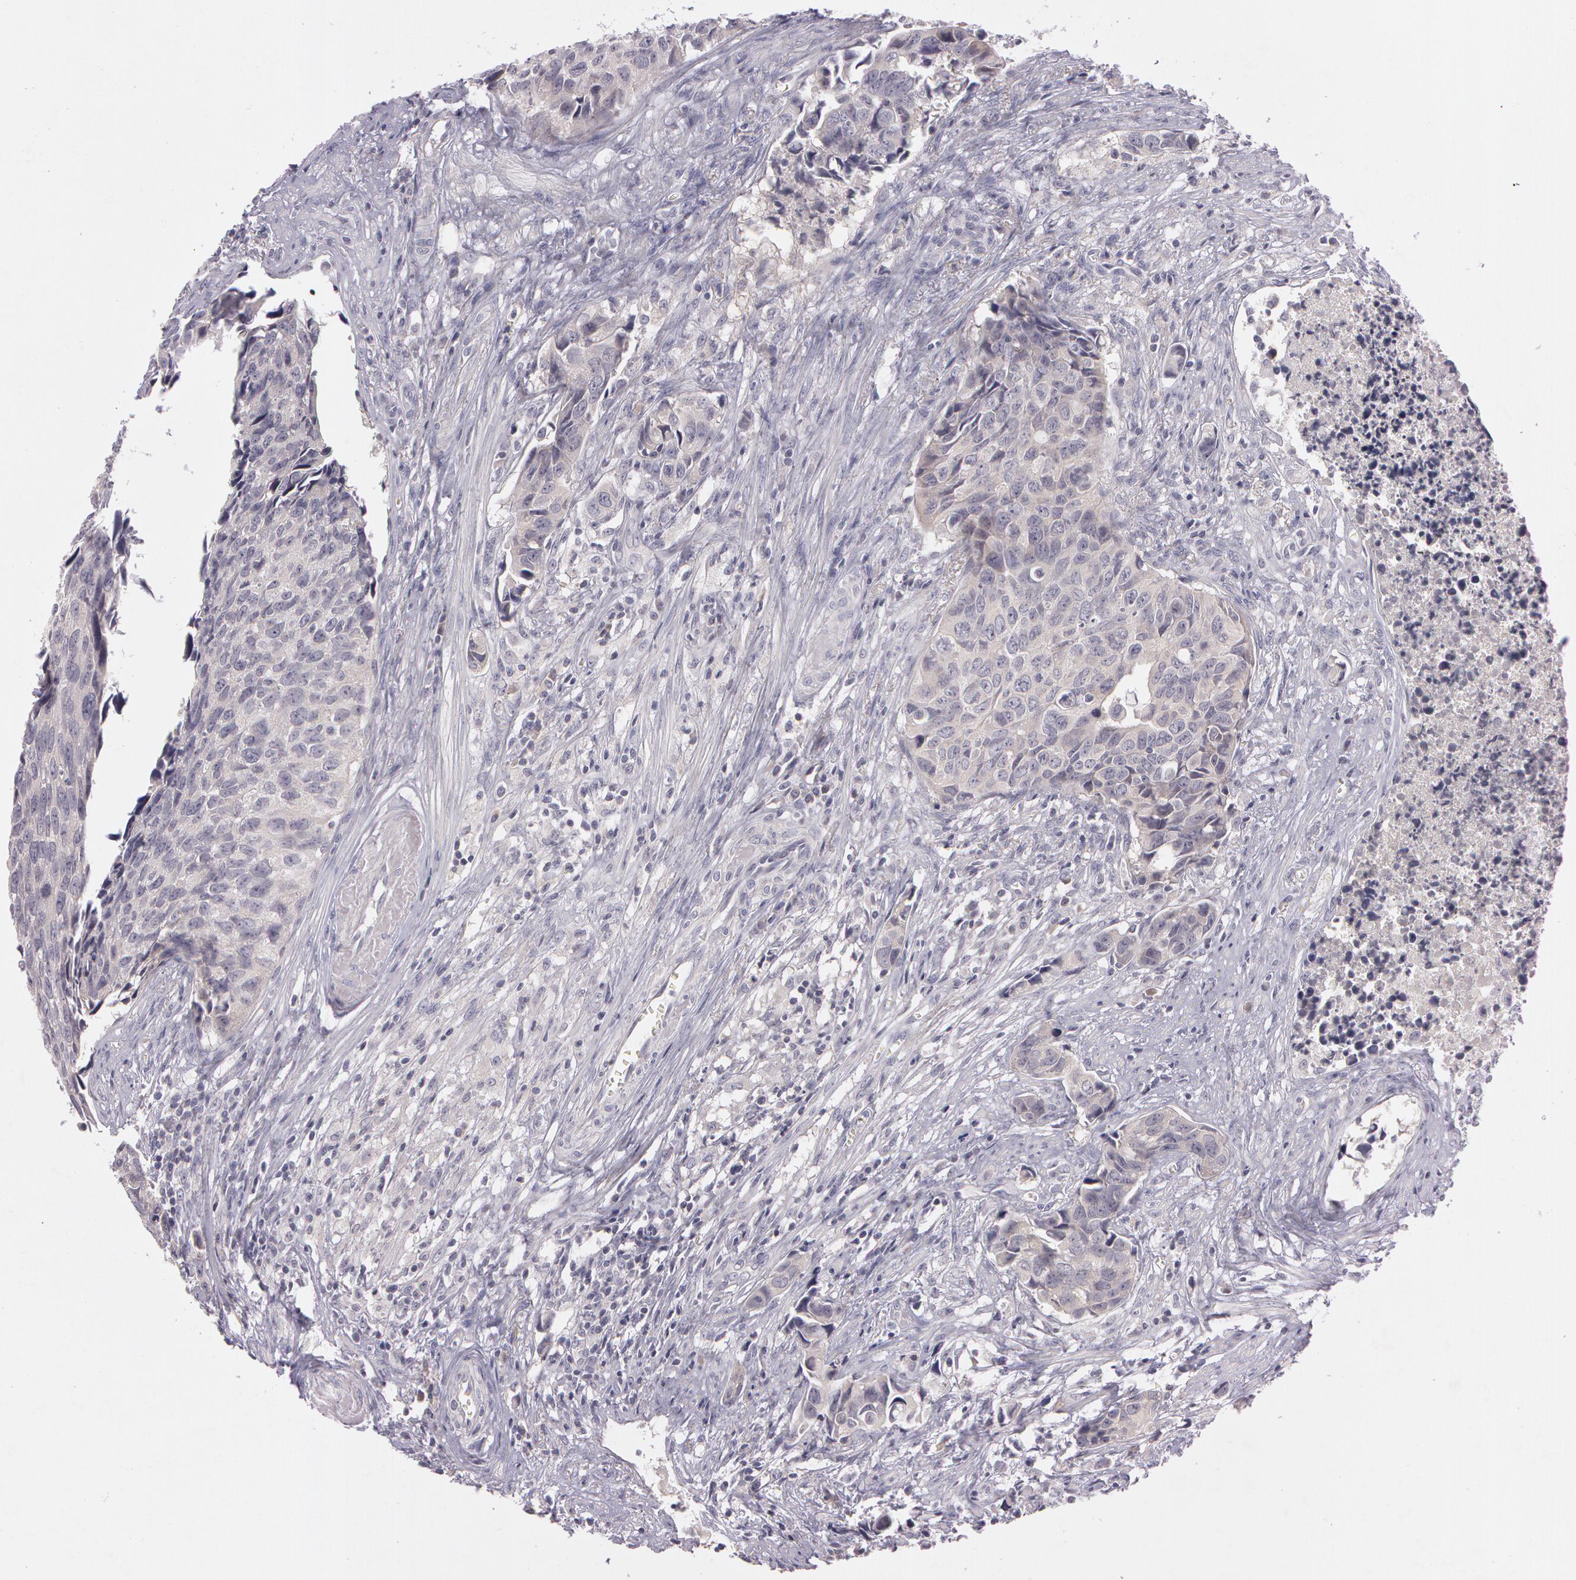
{"staining": {"intensity": "weak", "quantity": "<25%", "location": "cytoplasmic/membranous"}, "tissue": "urothelial cancer", "cell_type": "Tumor cells", "image_type": "cancer", "snomed": [{"axis": "morphology", "description": "Urothelial carcinoma, High grade"}, {"axis": "topography", "description": "Urinary bladder"}], "caption": "Tumor cells show no significant expression in high-grade urothelial carcinoma. (DAB IHC visualized using brightfield microscopy, high magnification).", "gene": "MXRA5", "patient": {"sex": "male", "age": 81}}